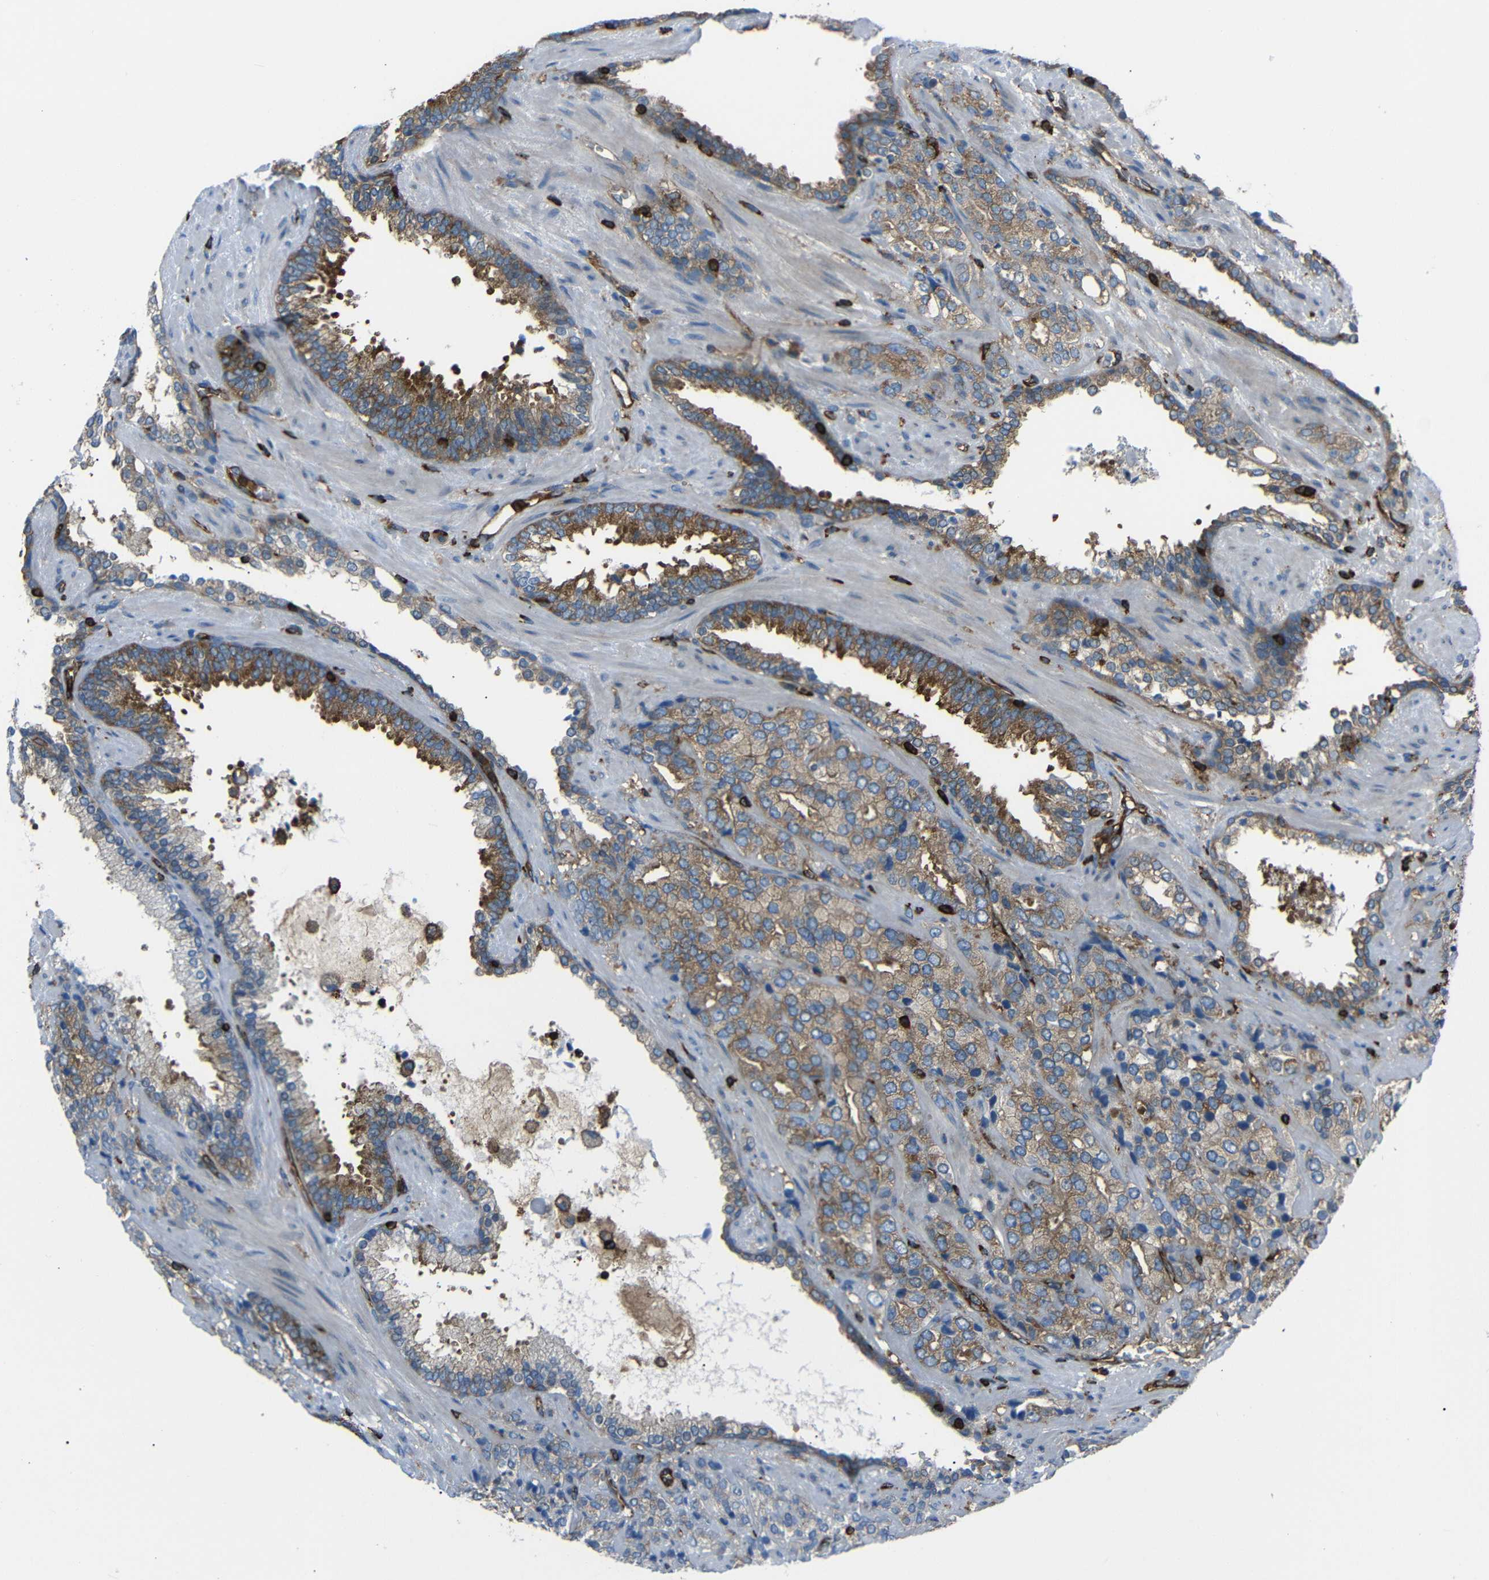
{"staining": {"intensity": "moderate", "quantity": ">75%", "location": "cytoplasmic/membranous"}, "tissue": "prostate cancer", "cell_type": "Tumor cells", "image_type": "cancer", "snomed": [{"axis": "morphology", "description": "Adenocarcinoma, High grade"}, {"axis": "topography", "description": "Prostate"}], "caption": "This is an image of immunohistochemistry (IHC) staining of high-grade adenocarcinoma (prostate), which shows moderate positivity in the cytoplasmic/membranous of tumor cells.", "gene": "ARHGEF1", "patient": {"sex": "male", "age": 71}}